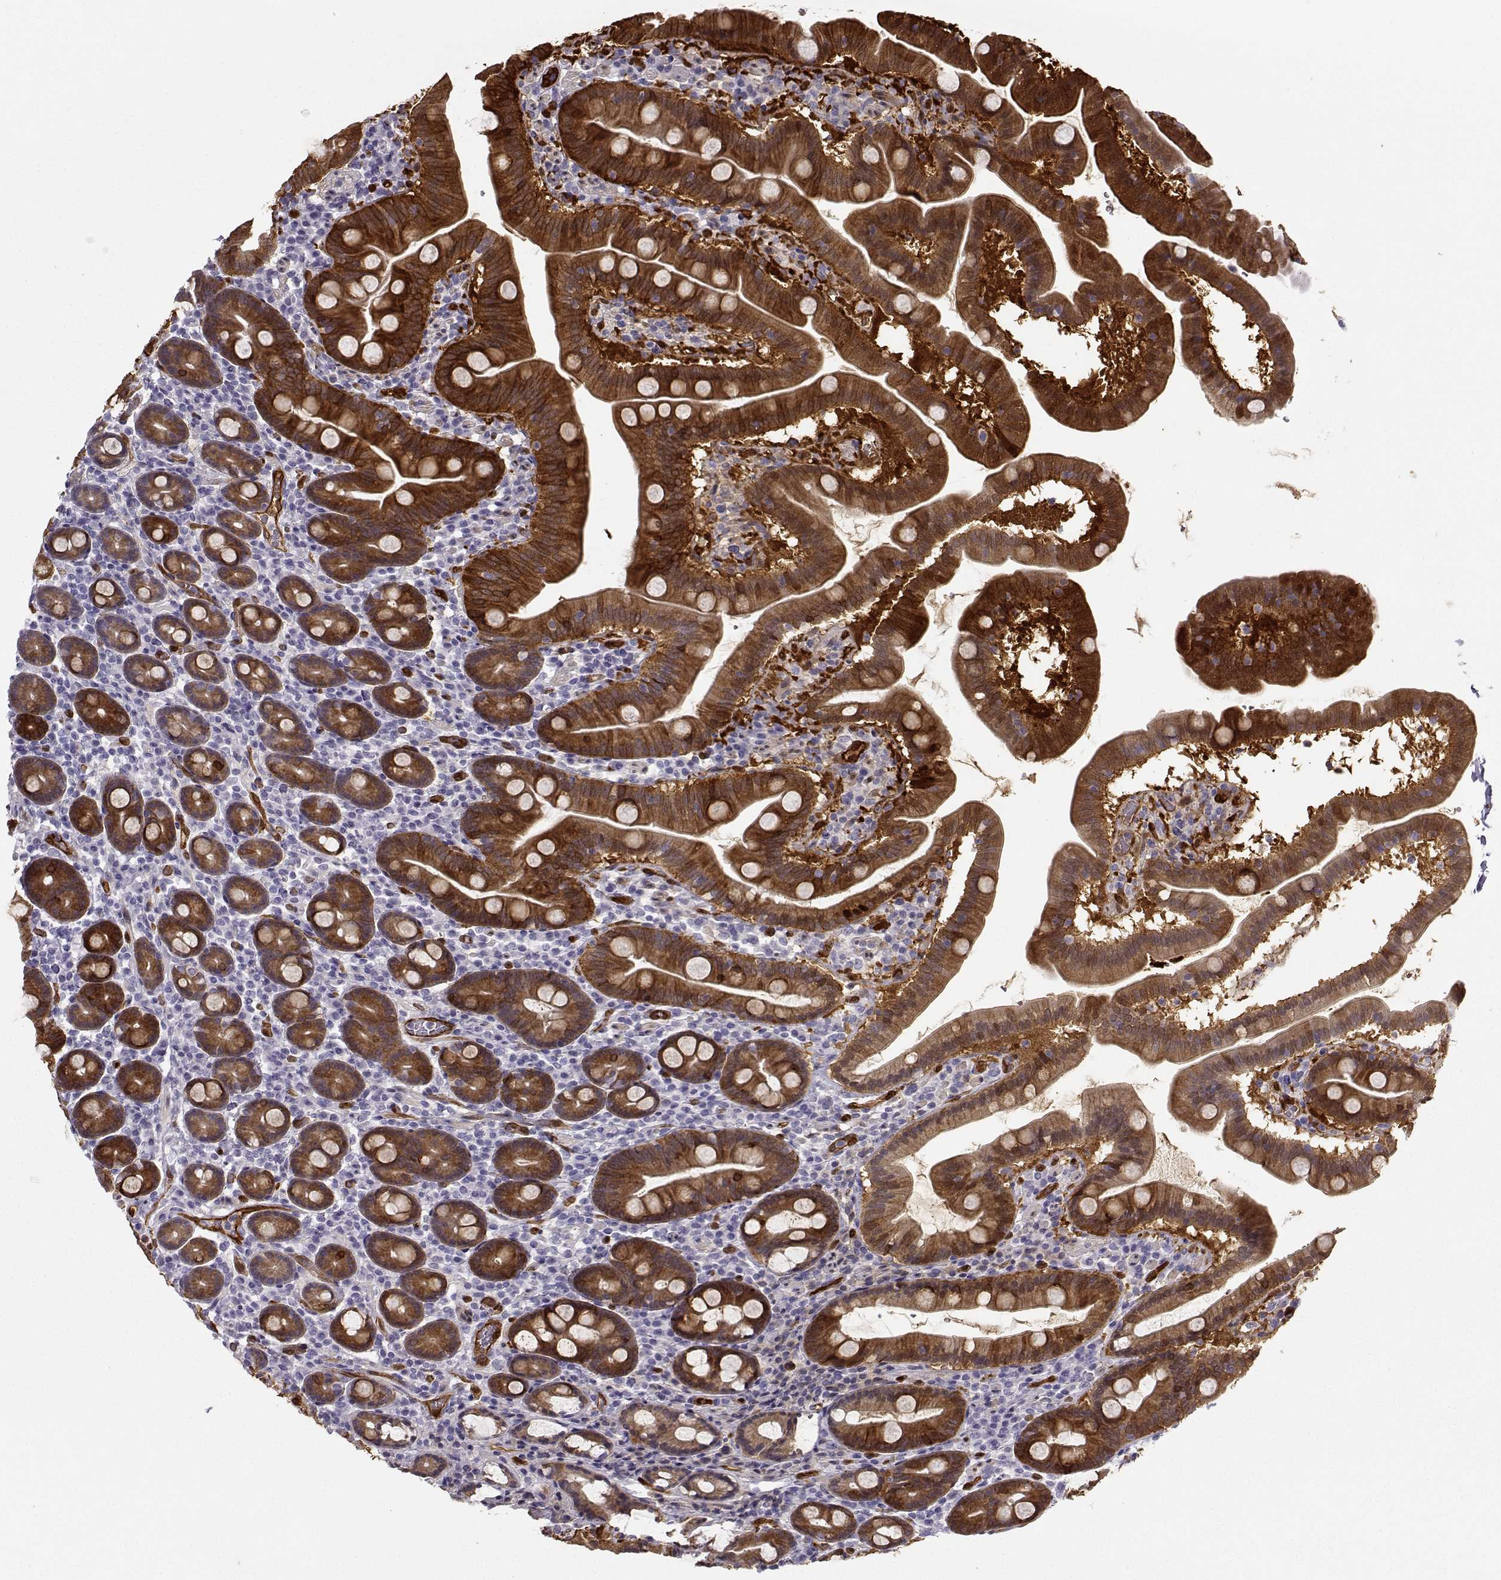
{"staining": {"intensity": "strong", "quantity": "<25%", "location": "cytoplasmic/membranous"}, "tissue": "duodenum", "cell_type": "Glandular cells", "image_type": "normal", "snomed": [{"axis": "morphology", "description": "Normal tissue, NOS"}, {"axis": "topography", "description": "Duodenum"}], "caption": "Duodenum was stained to show a protein in brown. There is medium levels of strong cytoplasmic/membranous staining in about <25% of glandular cells. (DAB (3,3'-diaminobenzidine) = brown stain, brightfield microscopy at high magnification).", "gene": "NQO1", "patient": {"sex": "male", "age": 59}}